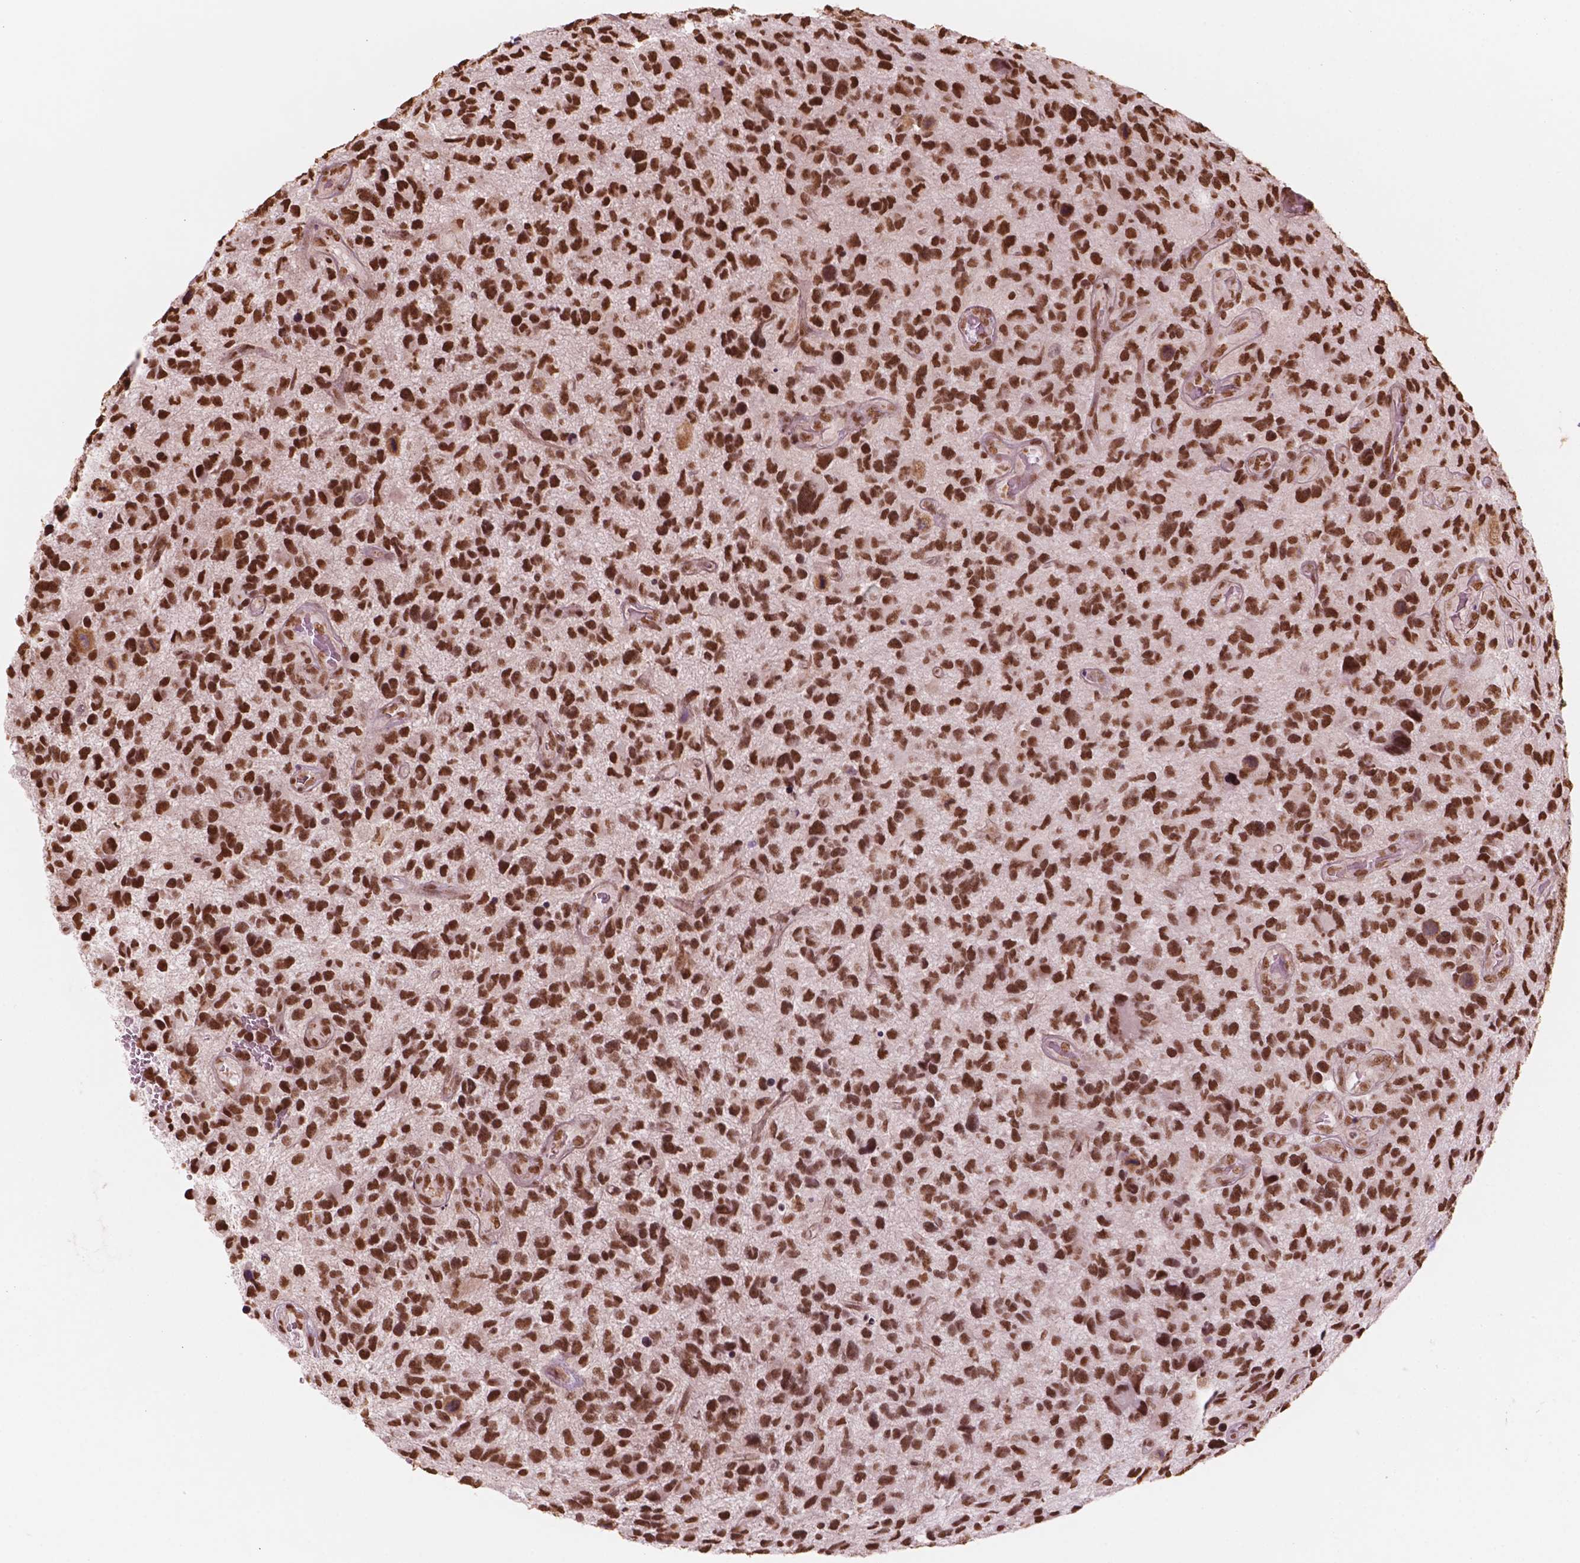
{"staining": {"intensity": "strong", "quantity": ">75%", "location": "nuclear"}, "tissue": "glioma", "cell_type": "Tumor cells", "image_type": "cancer", "snomed": [{"axis": "morphology", "description": "Glioma, malignant, NOS"}, {"axis": "morphology", "description": "Glioma, malignant, High grade"}, {"axis": "topography", "description": "Brain"}], "caption": "Strong nuclear protein staining is identified in approximately >75% of tumor cells in glioma.", "gene": "GTF3C5", "patient": {"sex": "female", "age": 71}}